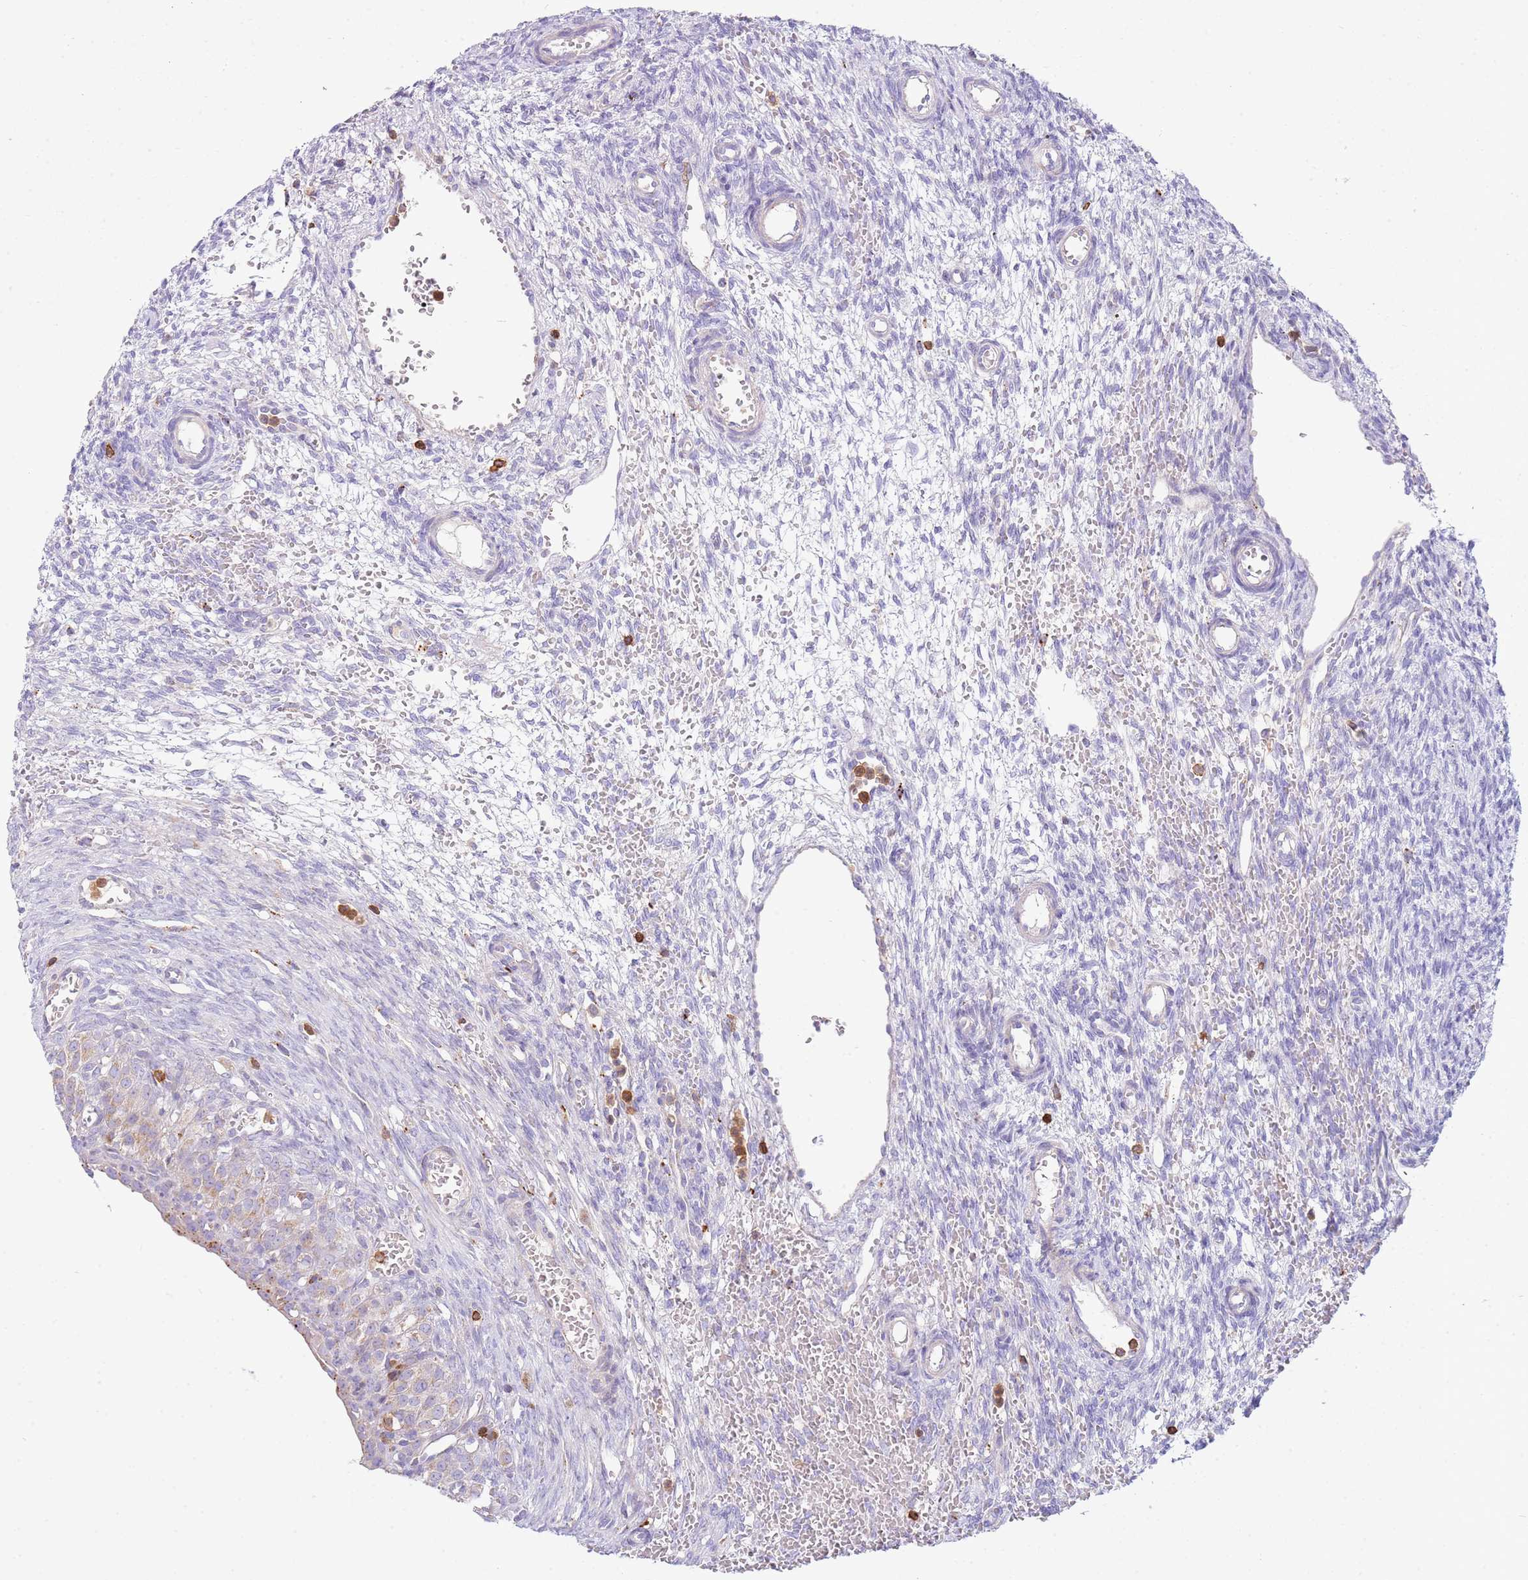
{"staining": {"intensity": "negative", "quantity": "none", "location": "none"}, "tissue": "ovary", "cell_type": "Ovarian stroma cells", "image_type": "normal", "snomed": [{"axis": "morphology", "description": "Normal tissue, NOS"}, {"axis": "topography", "description": "Ovary"}], "caption": "DAB (3,3'-diaminobenzidine) immunohistochemical staining of benign human ovary displays no significant positivity in ovarian stroma cells. Brightfield microscopy of immunohistochemistry (IHC) stained with DAB (3,3'-diaminobenzidine) (brown) and hematoxylin (blue), captured at high magnification.", "gene": "TTPAL", "patient": {"sex": "female", "age": 39}}